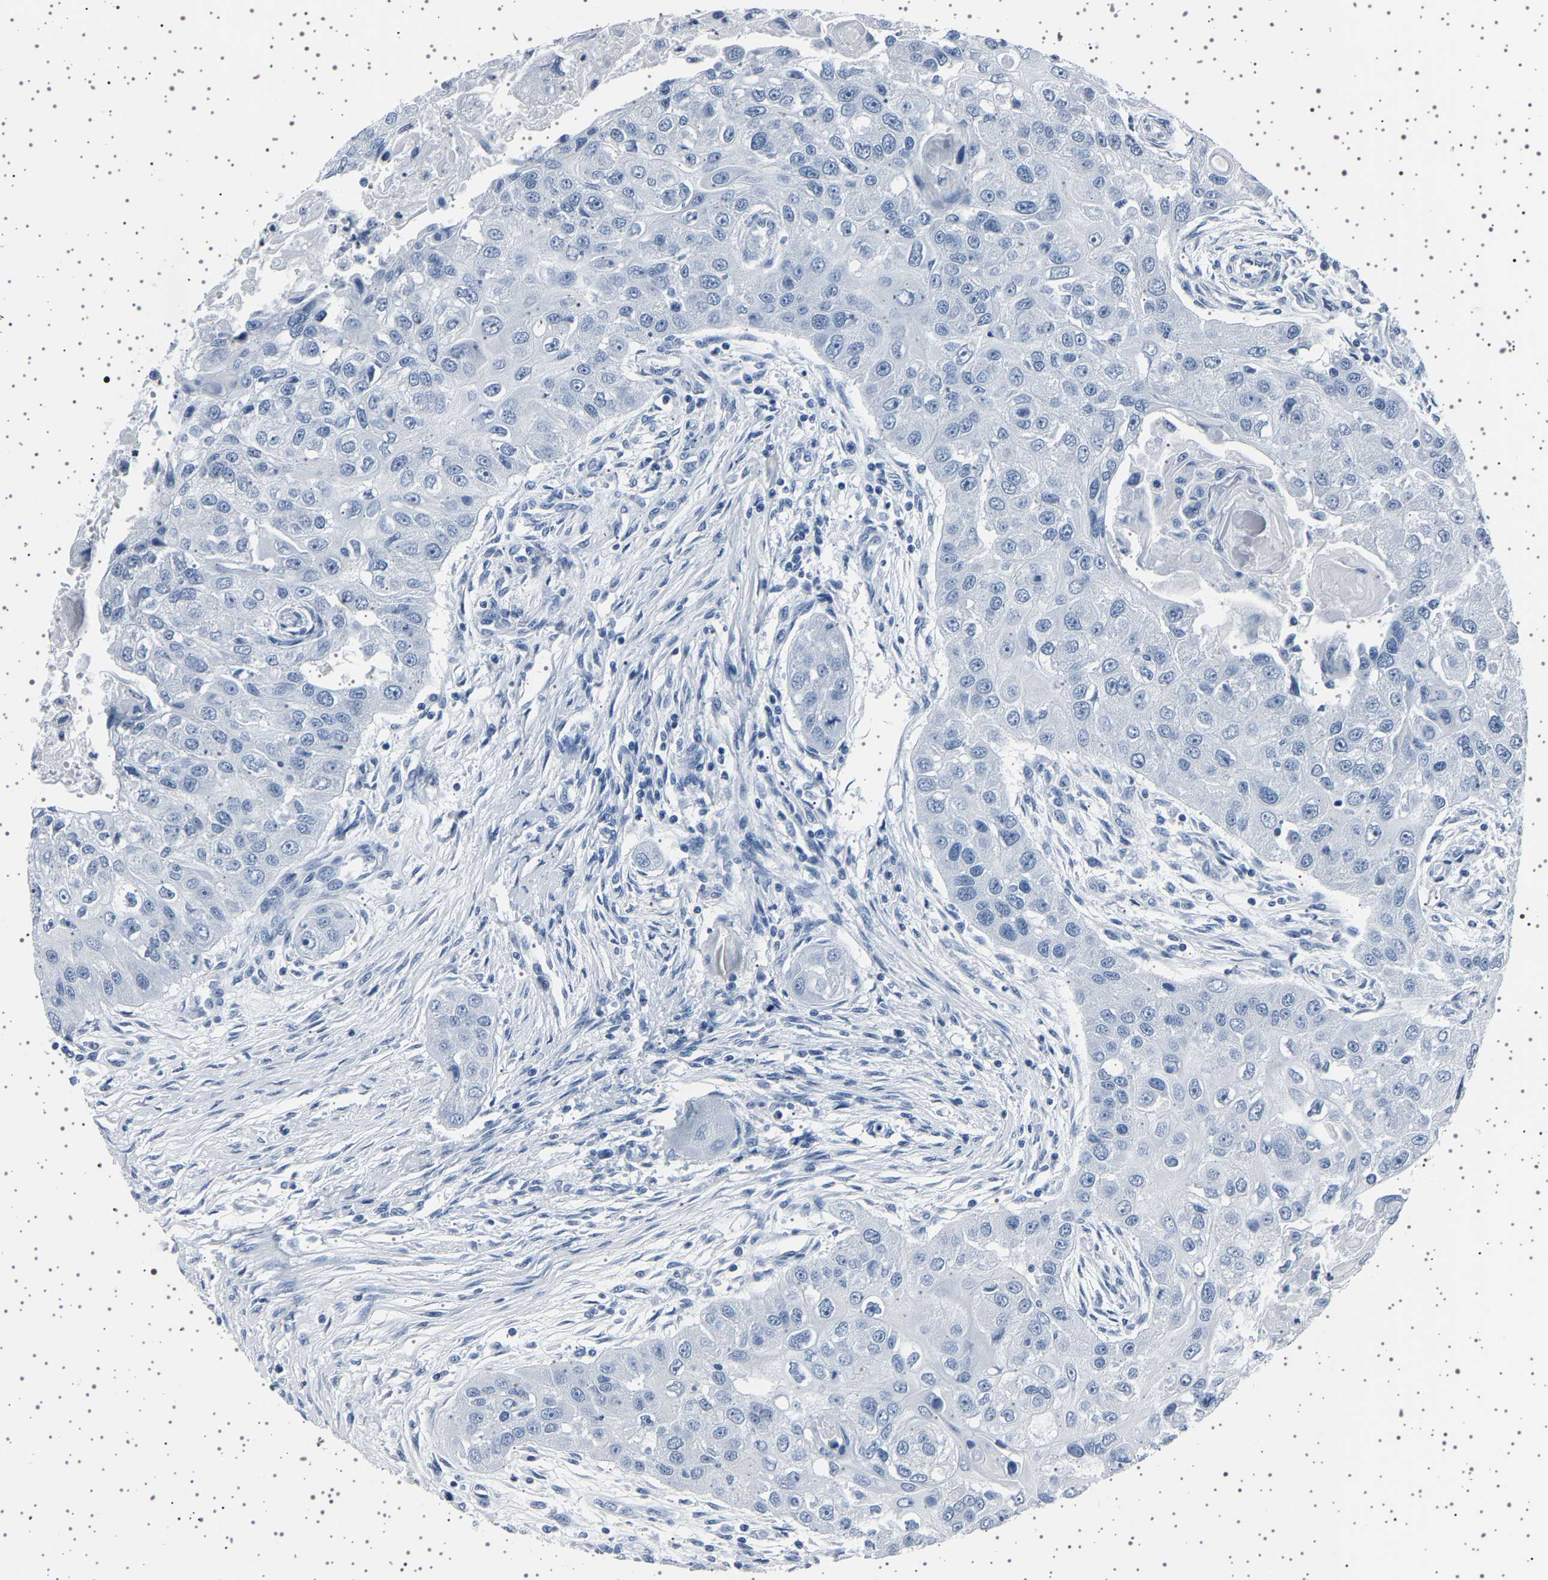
{"staining": {"intensity": "negative", "quantity": "none", "location": "none"}, "tissue": "head and neck cancer", "cell_type": "Tumor cells", "image_type": "cancer", "snomed": [{"axis": "morphology", "description": "Normal tissue, NOS"}, {"axis": "morphology", "description": "Squamous cell carcinoma, NOS"}, {"axis": "topography", "description": "Skeletal muscle"}, {"axis": "topography", "description": "Head-Neck"}], "caption": "IHC of head and neck squamous cell carcinoma shows no staining in tumor cells. (IHC, brightfield microscopy, high magnification).", "gene": "TFF3", "patient": {"sex": "male", "age": 51}}